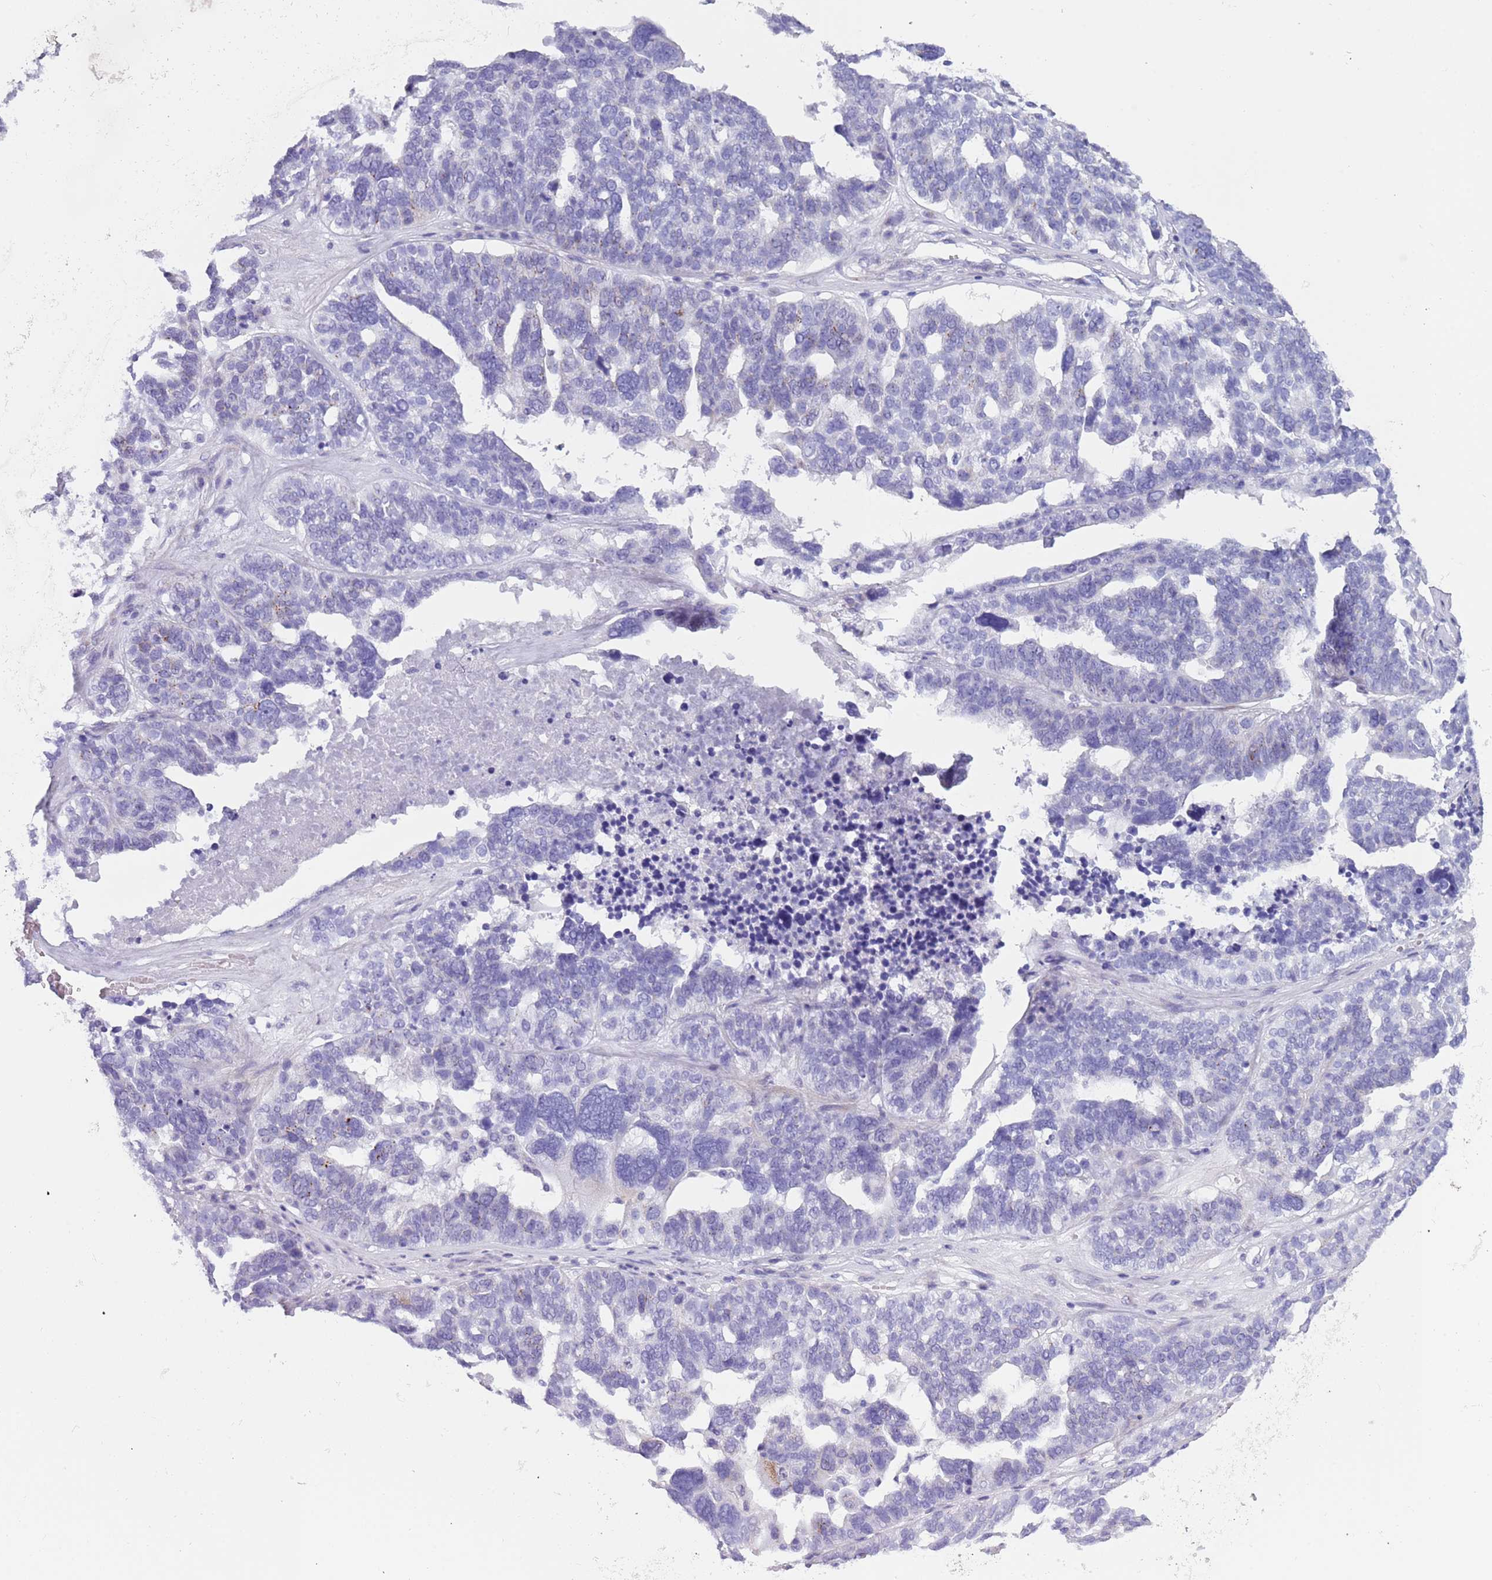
{"staining": {"intensity": "negative", "quantity": "none", "location": "none"}, "tissue": "ovarian cancer", "cell_type": "Tumor cells", "image_type": "cancer", "snomed": [{"axis": "morphology", "description": "Cystadenocarcinoma, serous, NOS"}, {"axis": "topography", "description": "Ovary"}], "caption": "The micrograph shows no significant positivity in tumor cells of ovarian cancer.", "gene": "NBPF6", "patient": {"sex": "female", "age": 59}}